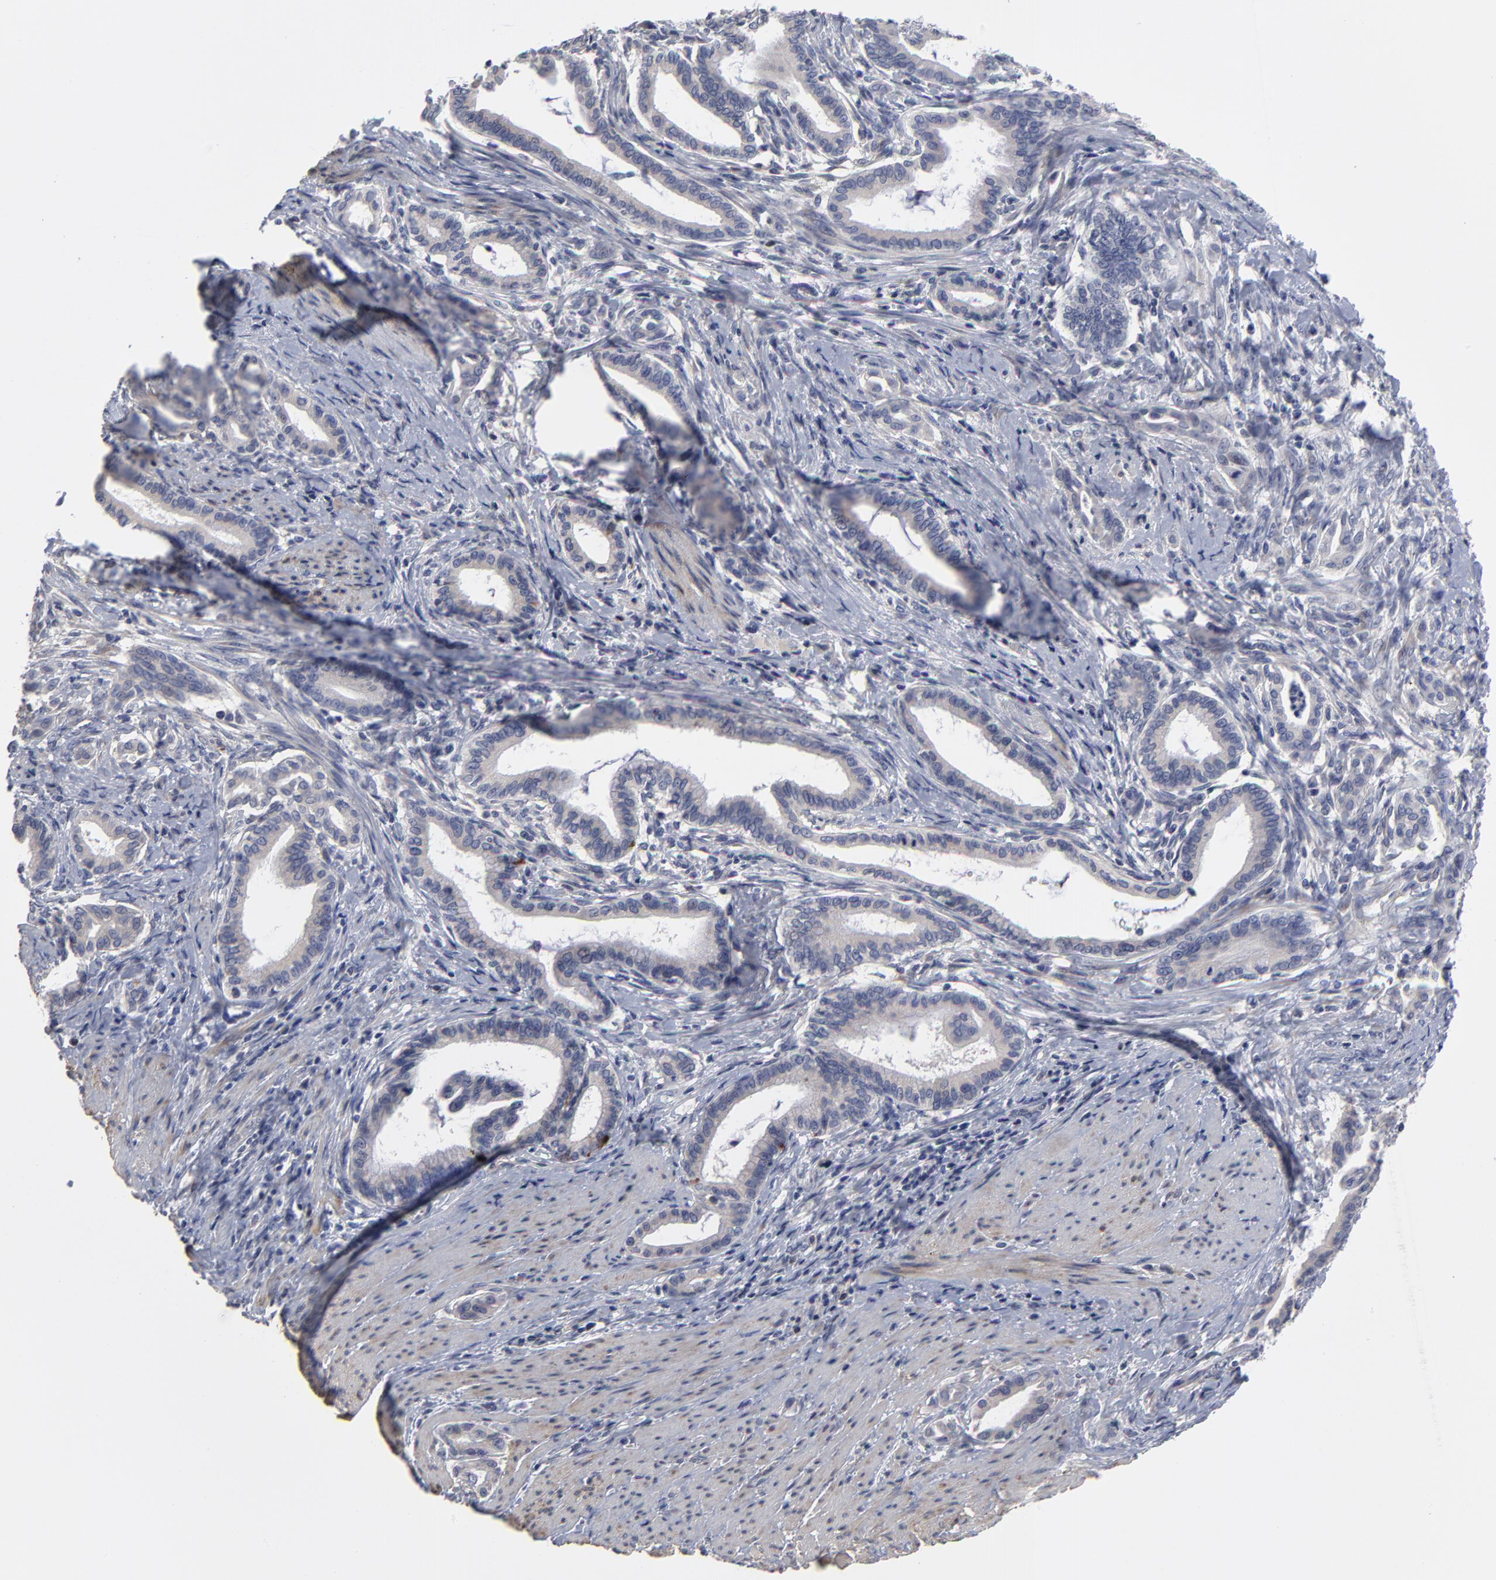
{"staining": {"intensity": "strong", "quantity": "<25%", "location": "cytoplasmic/membranous"}, "tissue": "pancreatic cancer", "cell_type": "Tumor cells", "image_type": "cancer", "snomed": [{"axis": "morphology", "description": "Adenocarcinoma, NOS"}, {"axis": "topography", "description": "Pancreas"}], "caption": "High-power microscopy captured an immunohistochemistry (IHC) image of pancreatic cancer (adenocarcinoma), revealing strong cytoplasmic/membranous expression in approximately <25% of tumor cells.", "gene": "MAGEA10", "patient": {"sex": "female", "age": 64}}